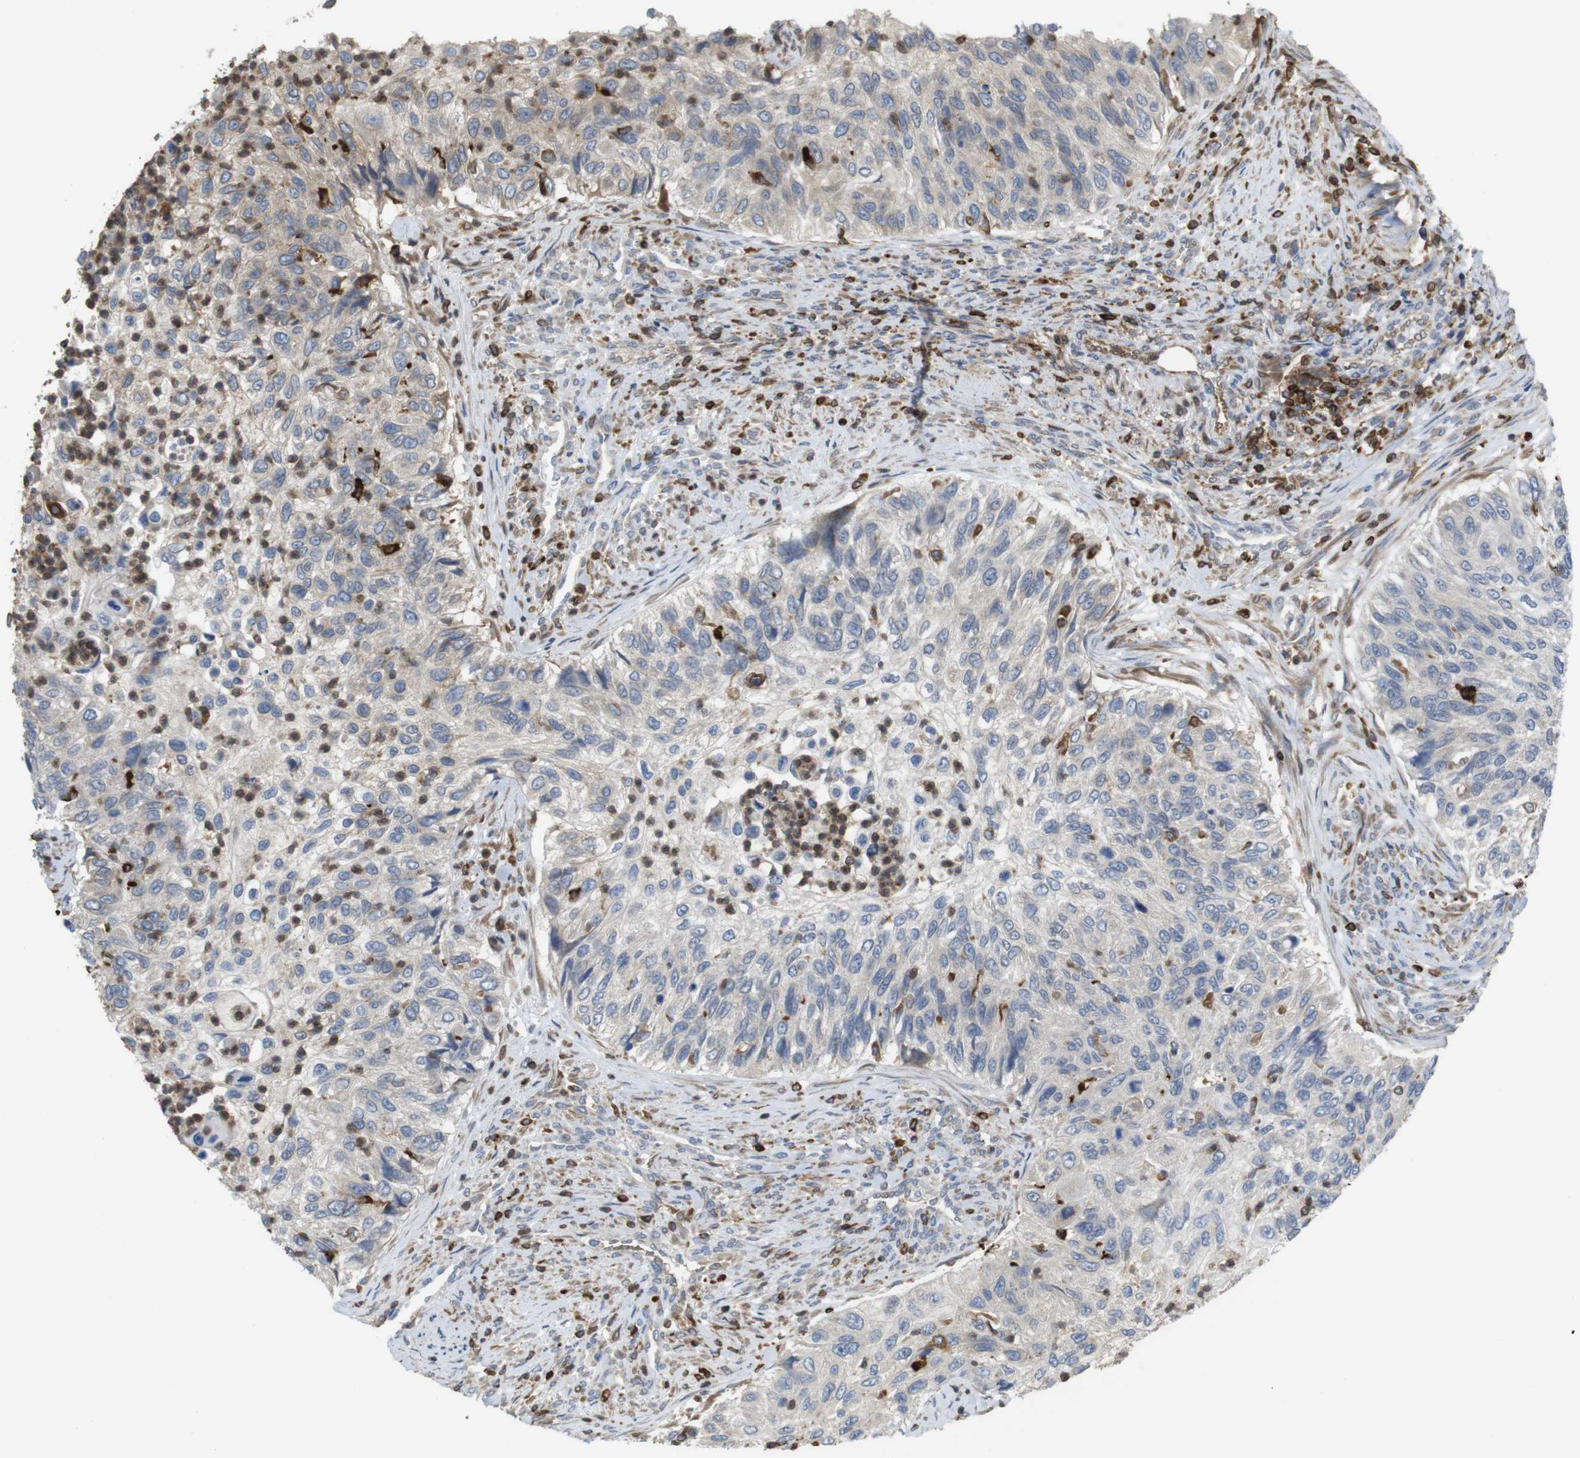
{"staining": {"intensity": "weak", "quantity": "<25%", "location": "cytoplasmic/membranous"}, "tissue": "urothelial cancer", "cell_type": "Tumor cells", "image_type": "cancer", "snomed": [{"axis": "morphology", "description": "Urothelial carcinoma, High grade"}, {"axis": "topography", "description": "Urinary bladder"}], "caption": "Tumor cells are negative for protein expression in human urothelial cancer.", "gene": "ARL6IP5", "patient": {"sex": "female", "age": 60}}